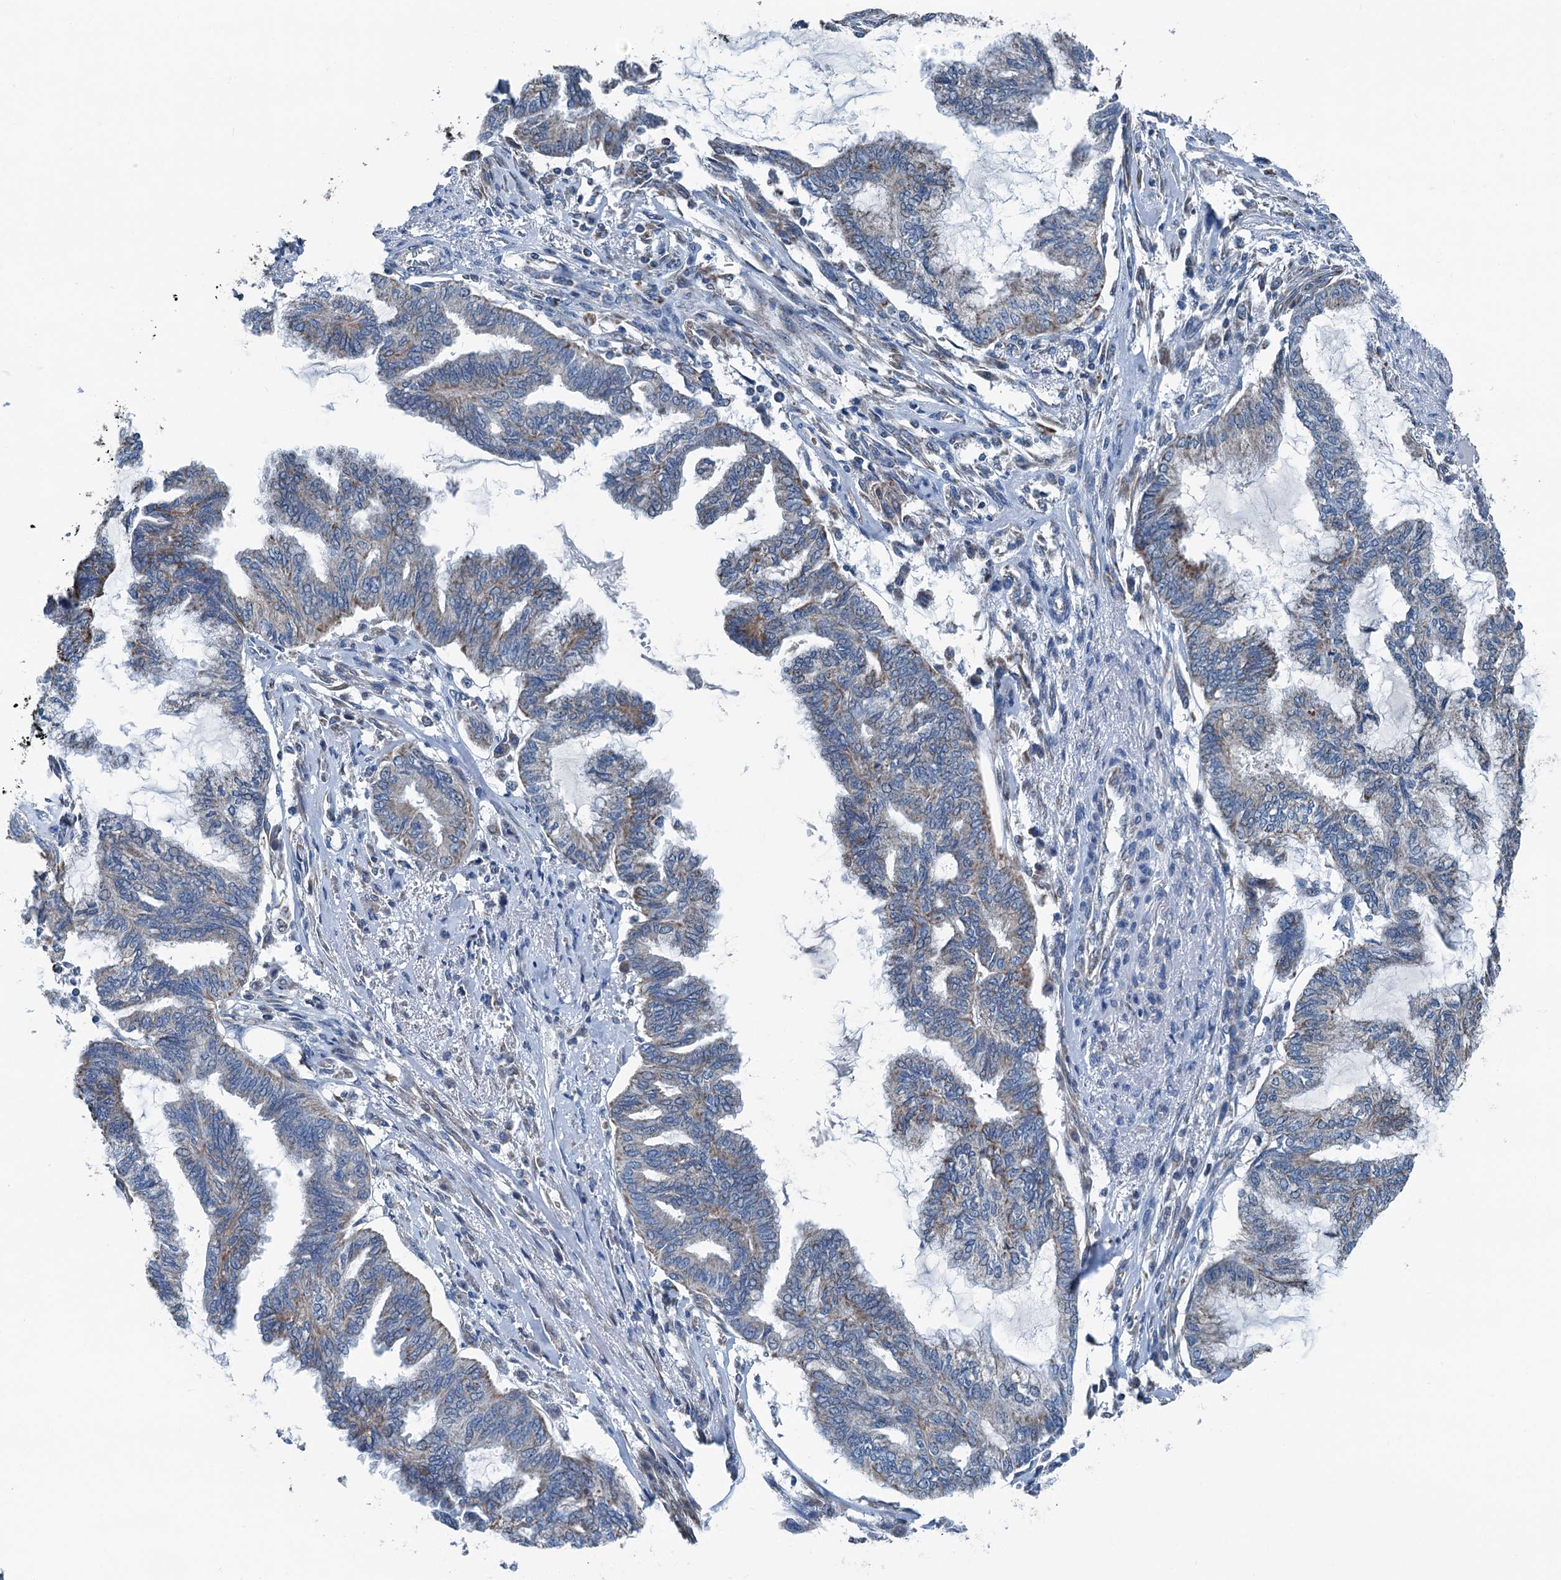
{"staining": {"intensity": "weak", "quantity": "<25%", "location": "cytoplasmic/membranous"}, "tissue": "endometrial cancer", "cell_type": "Tumor cells", "image_type": "cancer", "snomed": [{"axis": "morphology", "description": "Adenocarcinoma, NOS"}, {"axis": "topography", "description": "Endometrium"}], "caption": "This is an immunohistochemistry micrograph of endometrial cancer. There is no positivity in tumor cells.", "gene": "TRPT1", "patient": {"sex": "female", "age": 86}}